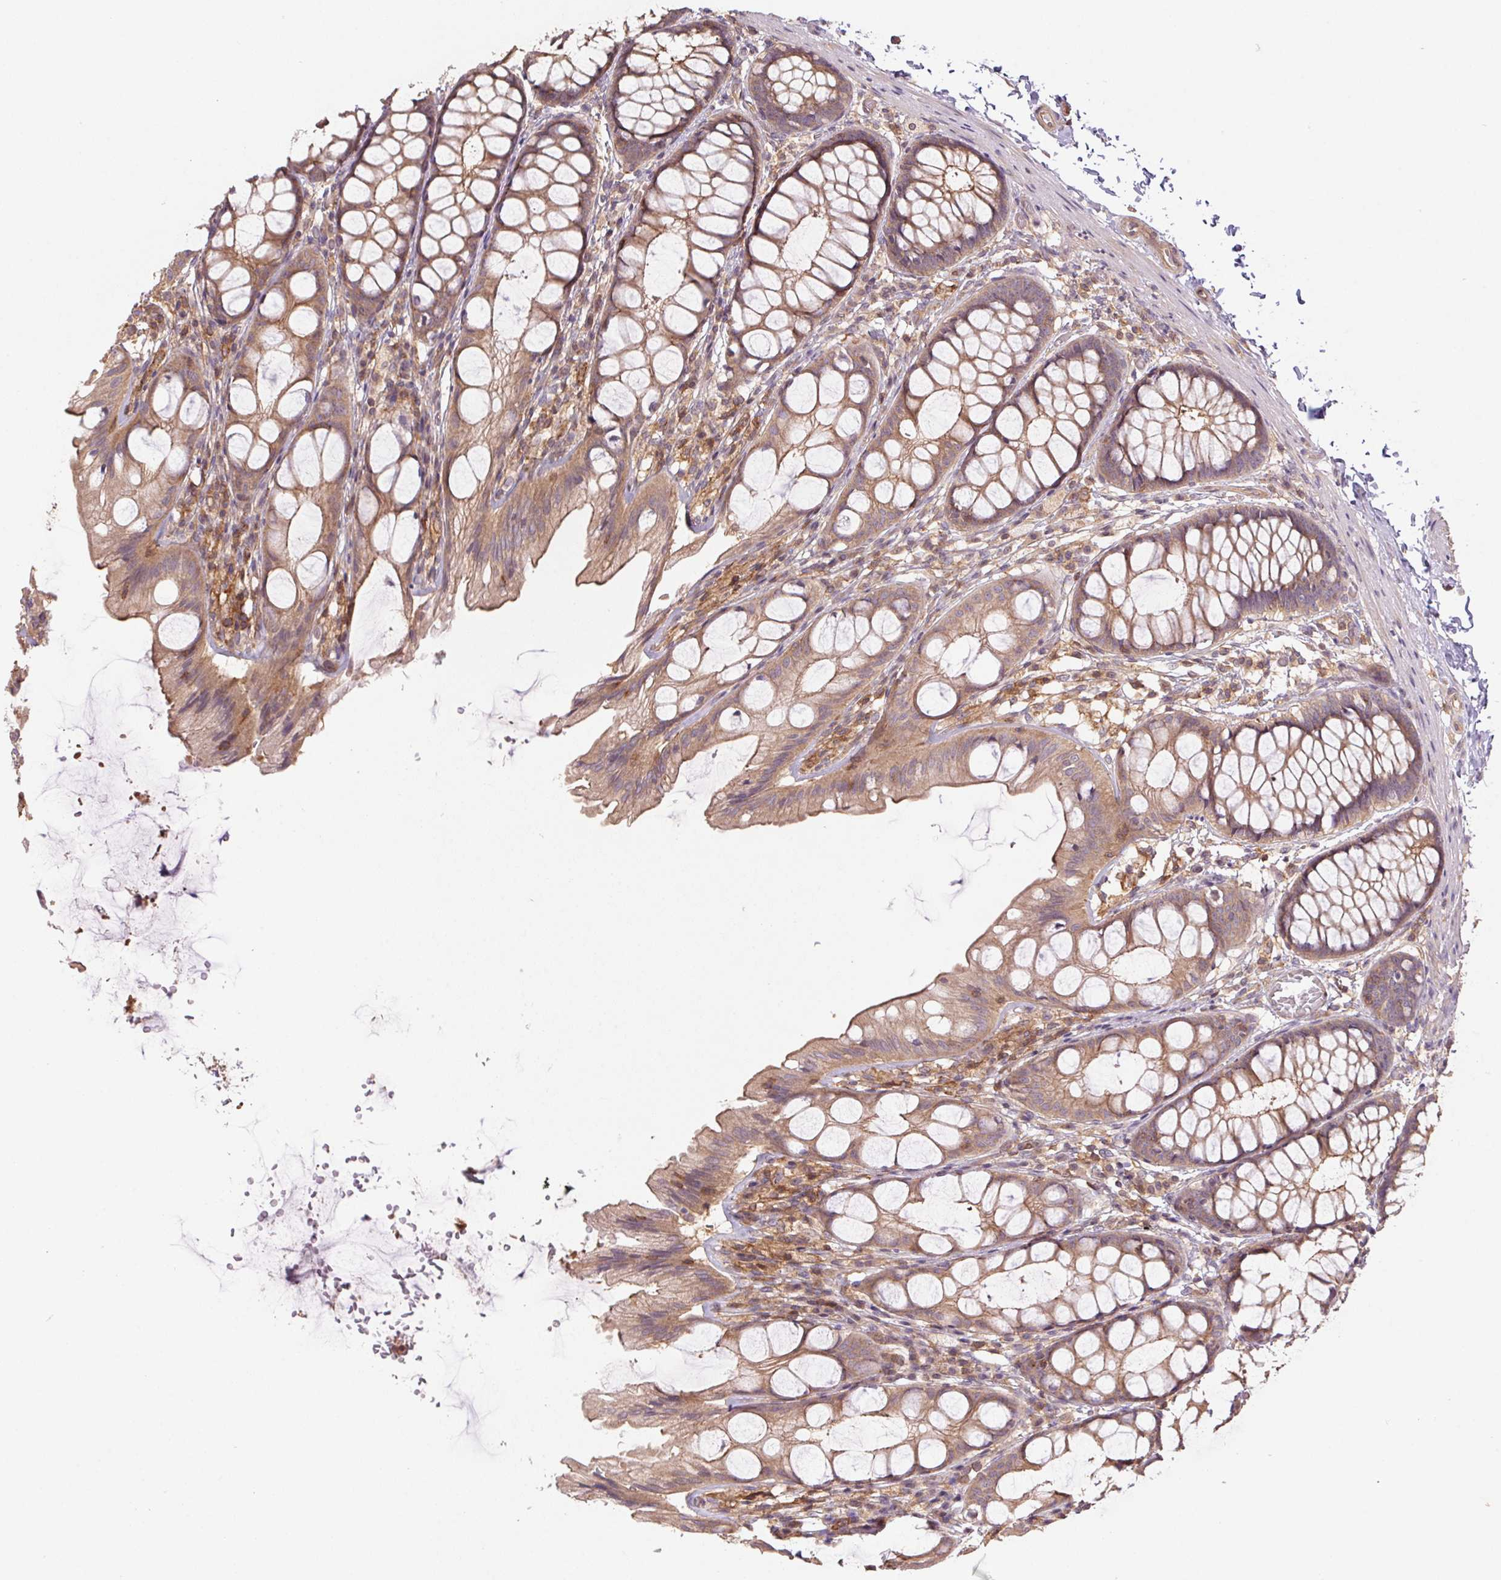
{"staining": {"intensity": "moderate", "quantity": ">75%", "location": "cytoplasmic/membranous"}, "tissue": "colon", "cell_type": "Endothelial cells", "image_type": "normal", "snomed": [{"axis": "morphology", "description": "Normal tissue, NOS"}, {"axis": "topography", "description": "Colon"}], "caption": "High-magnification brightfield microscopy of normal colon stained with DAB (3,3'-diaminobenzidine) (brown) and counterstained with hematoxylin (blue). endothelial cells exhibit moderate cytoplasmic/membranous expression is identified in approximately>75% of cells. Using DAB (brown) and hematoxylin (blue) stains, captured at high magnification using brightfield microscopy.", "gene": "TUBA1A", "patient": {"sex": "male", "age": 47}}